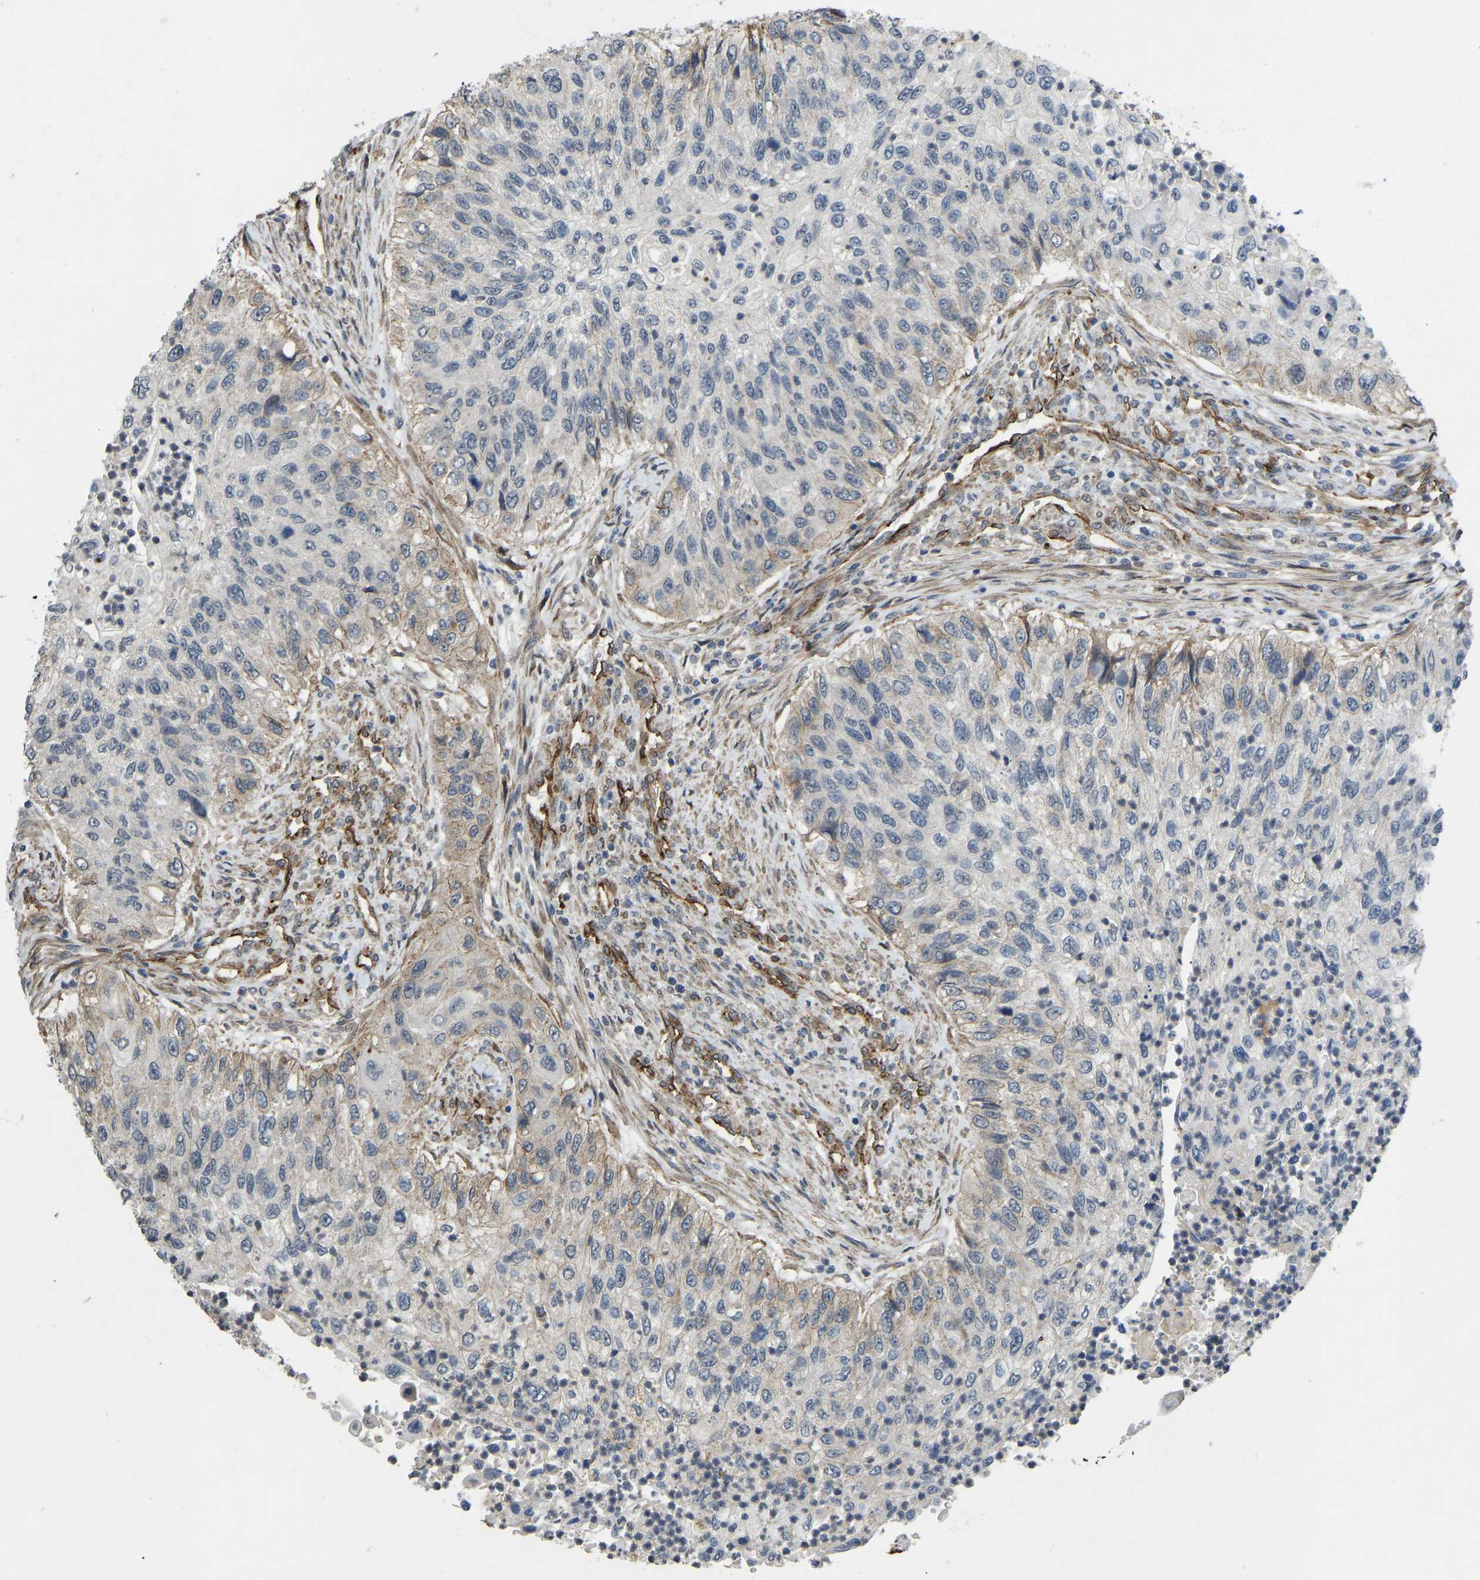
{"staining": {"intensity": "weak", "quantity": "<25%", "location": "cytoplasmic/membranous"}, "tissue": "urothelial cancer", "cell_type": "Tumor cells", "image_type": "cancer", "snomed": [{"axis": "morphology", "description": "Urothelial carcinoma, High grade"}, {"axis": "topography", "description": "Urinary bladder"}], "caption": "Immunohistochemical staining of human high-grade urothelial carcinoma reveals no significant positivity in tumor cells. (DAB (3,3'-diaminobenzidine) immunohistochemistry with hematoxylin counter stain).", "gene": "NMB", "patient": {"sex": "female", "age": 60}}